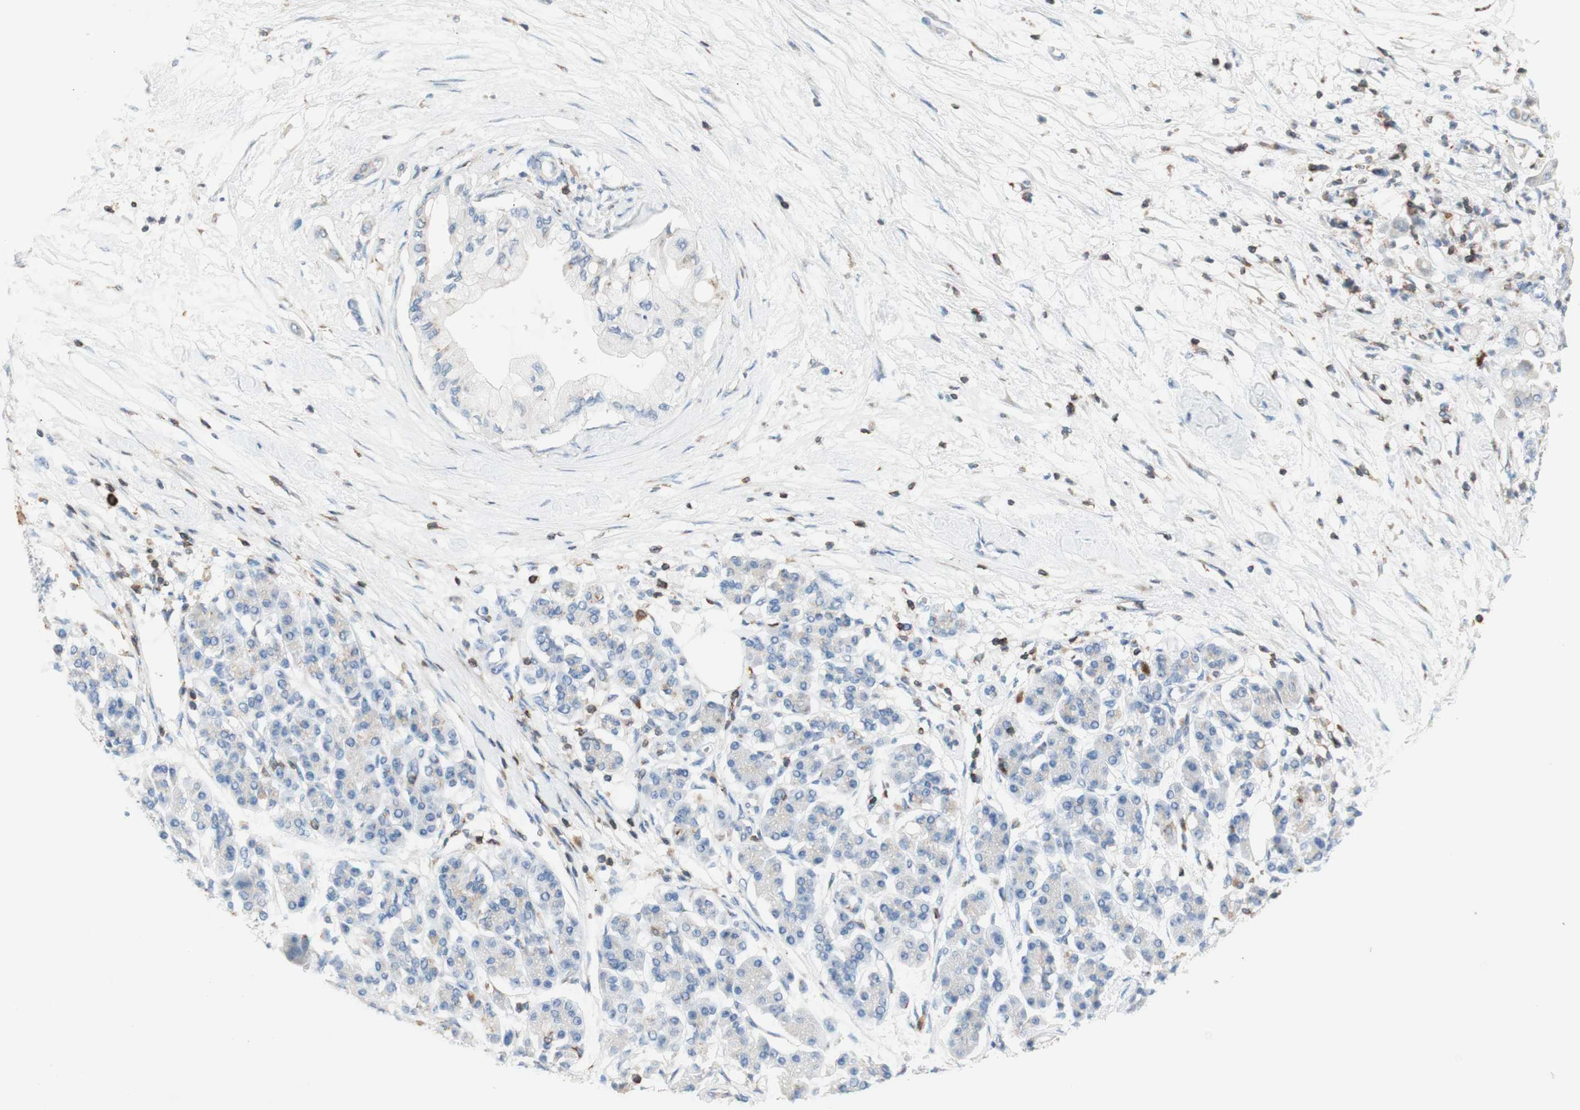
{"staining": {"intensity": "negative", "quantity": "none", "location": "none"}, "tissue": "pancreatic cancer", "cell_type": "Tumor cells", "image_type": "cancer", "snomed": [{"axis": "morphology", "description": "Adenocarcinoma, NOS"}, {"axis": "morphology", "description": "Adenocarcinoma, metastatic, NOS"}, {"axis": "topography", "description": "Lymph node"}, {"axis": "topography", "description": "Pancreas"}, {"axis": "topography", "description": "Duodenum"}], "caption": "High power microscopy photomicrograph of an immunohistochemistry micrograph of pancreatic cancer, revealing no significant staining in tumor cells.", "gene": "SPINK6", "patient": {"sex": "female", "age": 64}}